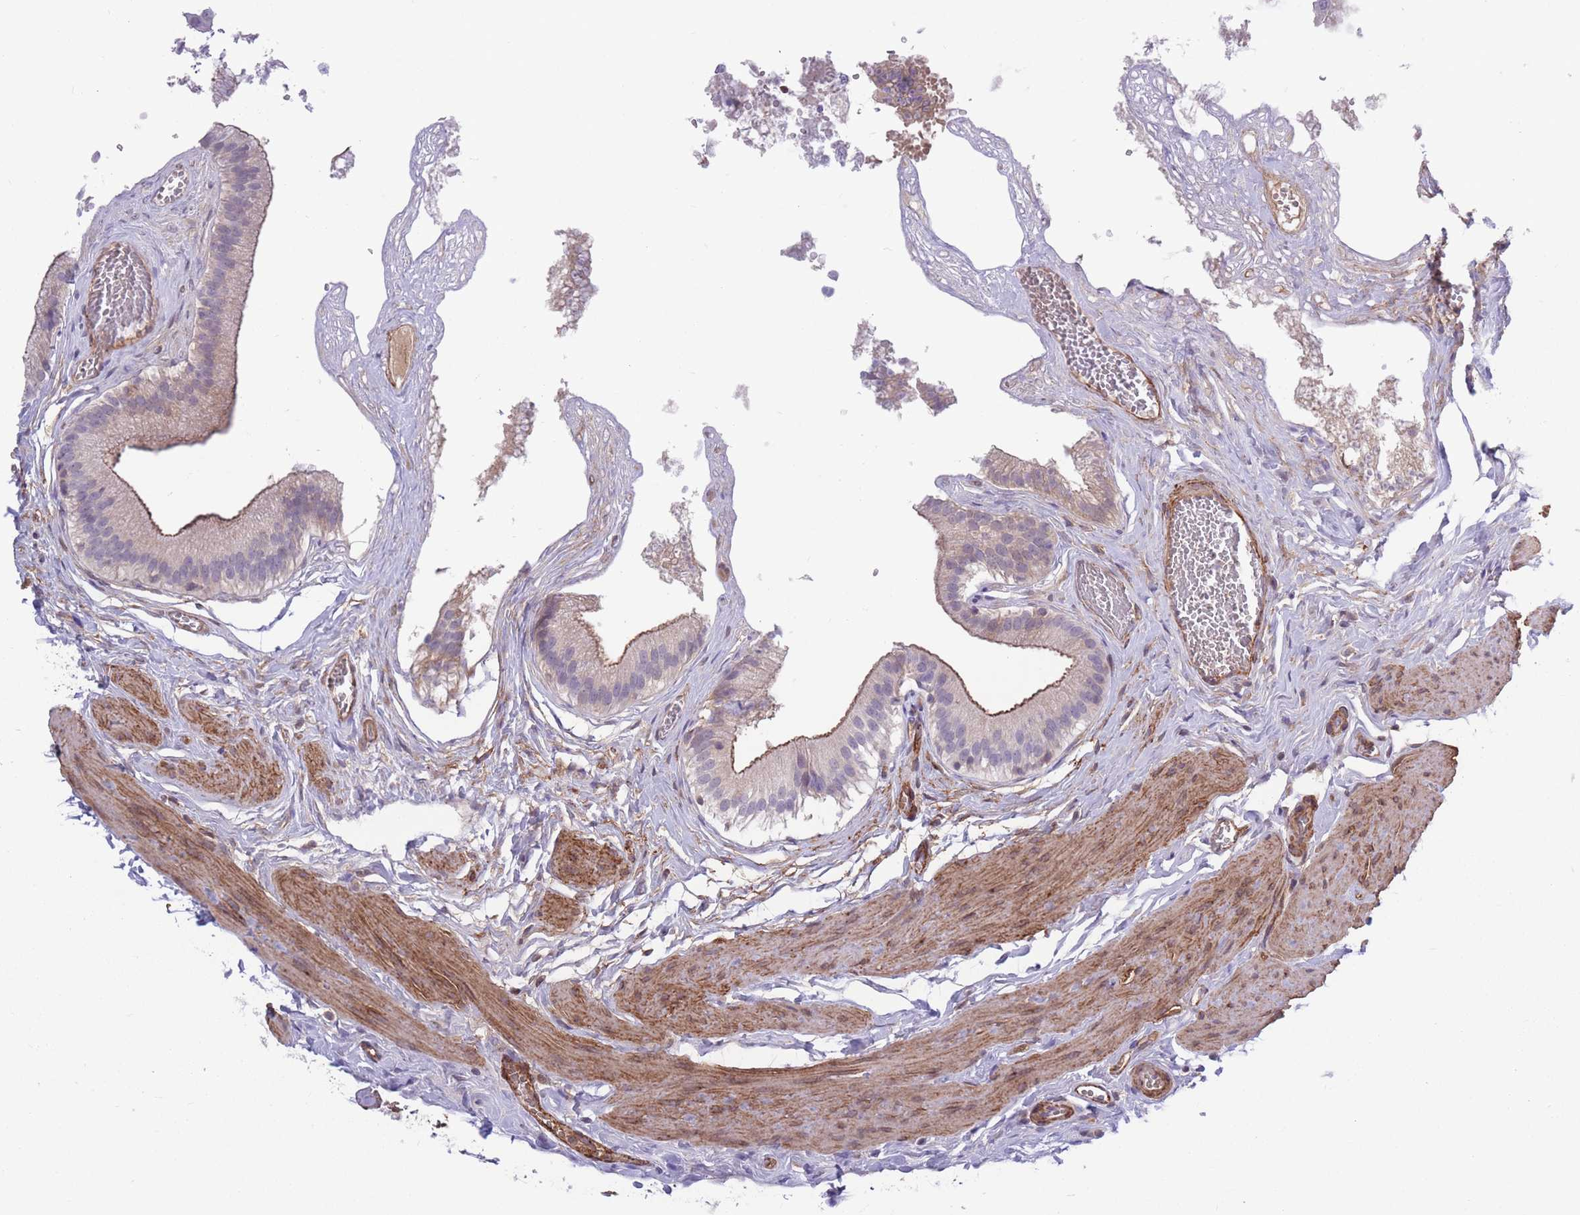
{"staining": {"intensity": "moderate", "quantity": "25%-75%", "location": "cytoplasmic/membranous"}, "tissue": "gallbladder", "cell_type": "Glandular cells", "image_type": "normal", "snomed": [{"axis": "morphology", "description": "Normal tissue, NOS"}, {"axis": "topography", "description": "Gallbladder"}], "caption": "Moderate cytoplasmic/membranous positivity is present in about 25%-75% of glandular cells in normal gallbladder.", "gene": "DPYD", "patient": {"sex": "female", "age": 54}}